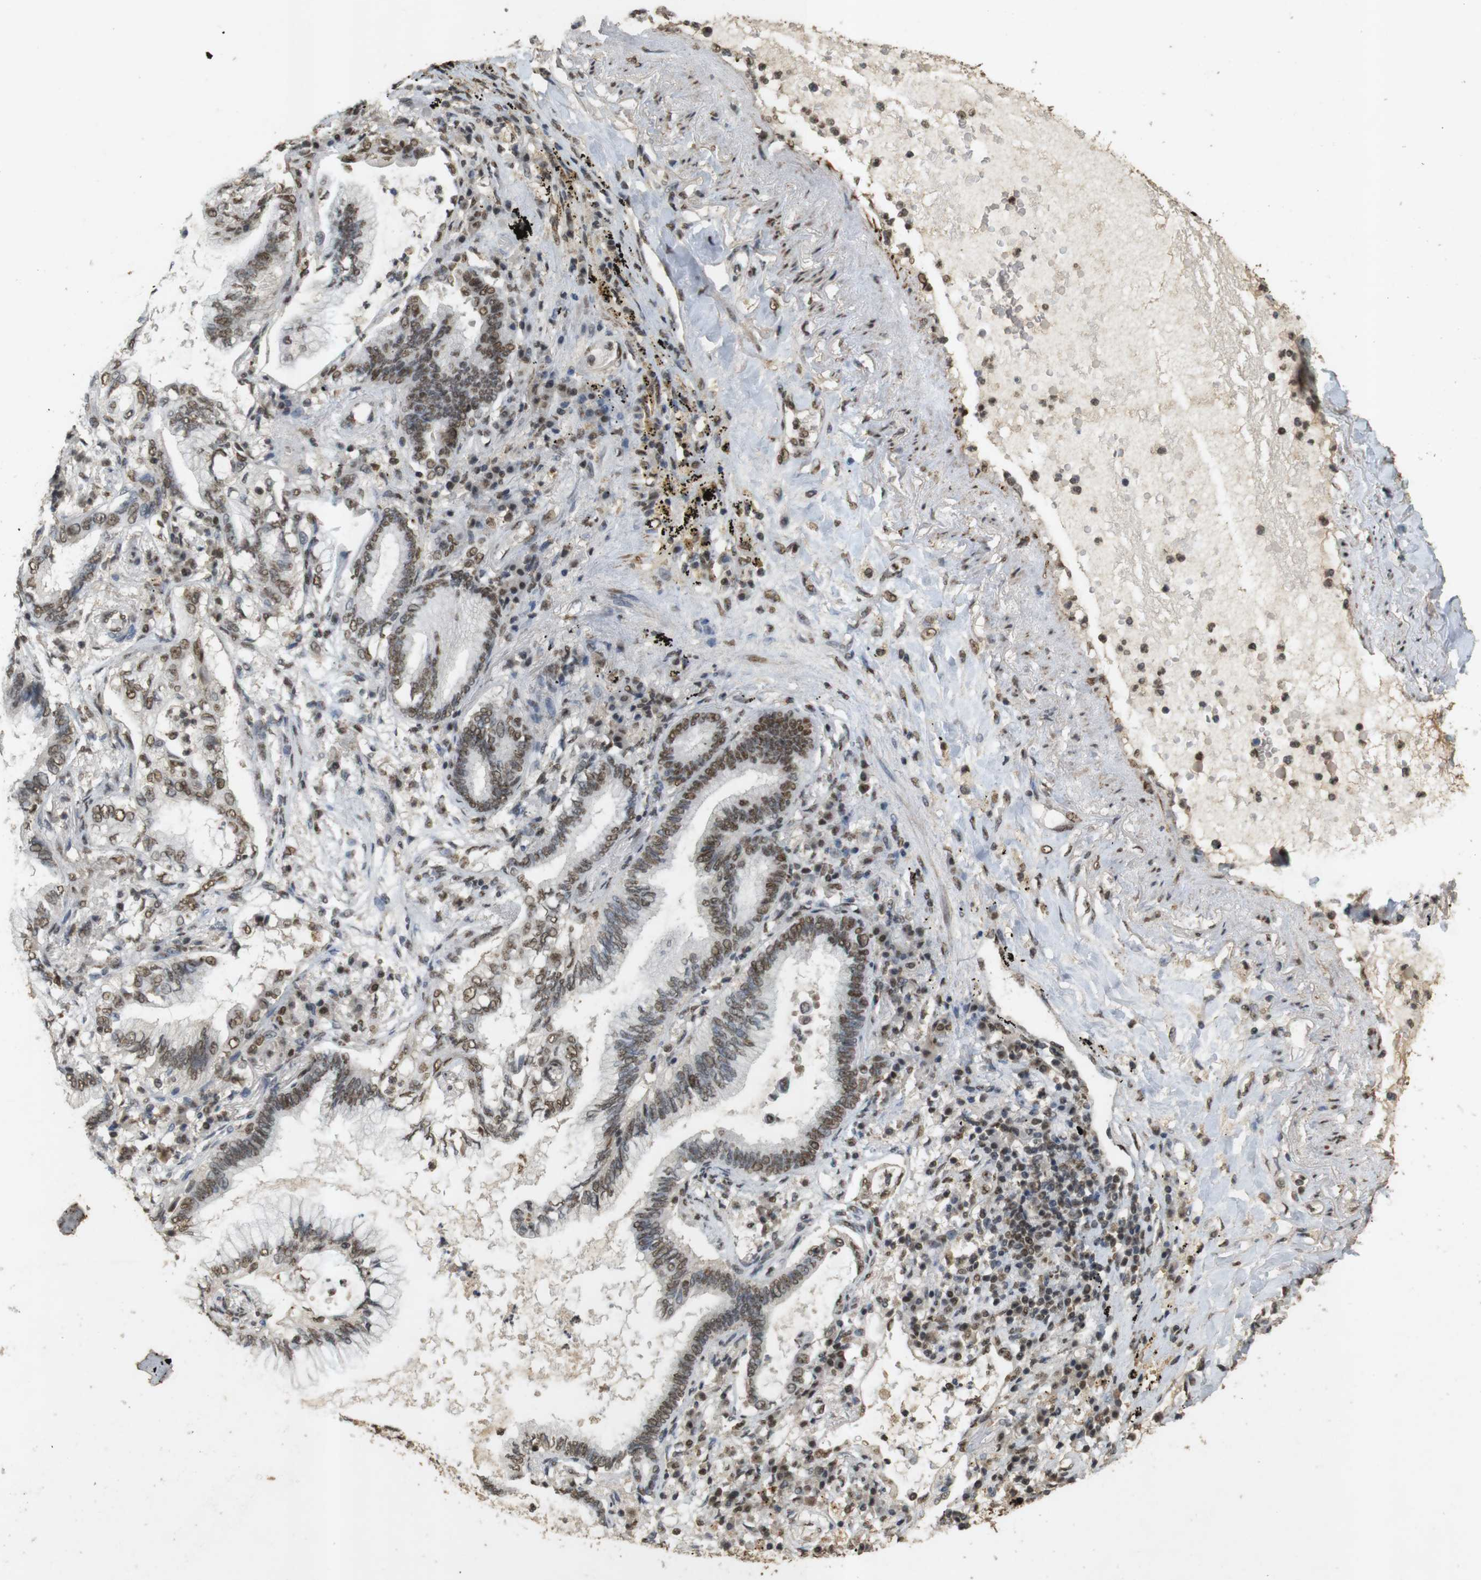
{"staining": {"intensity": "moderate", "quantity": ">75%", "location": "nuclear"}, "tissue": "lung cancer", "cell_type": "Tumor cells", "image_type": "cancer", "snomed": [{"axis": "morphology", "description": "Normal tissue, NOS"}, {"axis": "morphology", "description": "Adenocarcinoma, NOS"}, {"axis": "topography", "description": "Bronchus"}, {"axis": "topography", "description": "Lung"}], "caption": "Immunohistochemical staining of human adenocarcinoma (lung) exhibits medium levels of moderate nuclear protein positivity in about >75% of tumor cells.", "gene": "GATA4", "patient": {"sex": "female", "age": 70}}